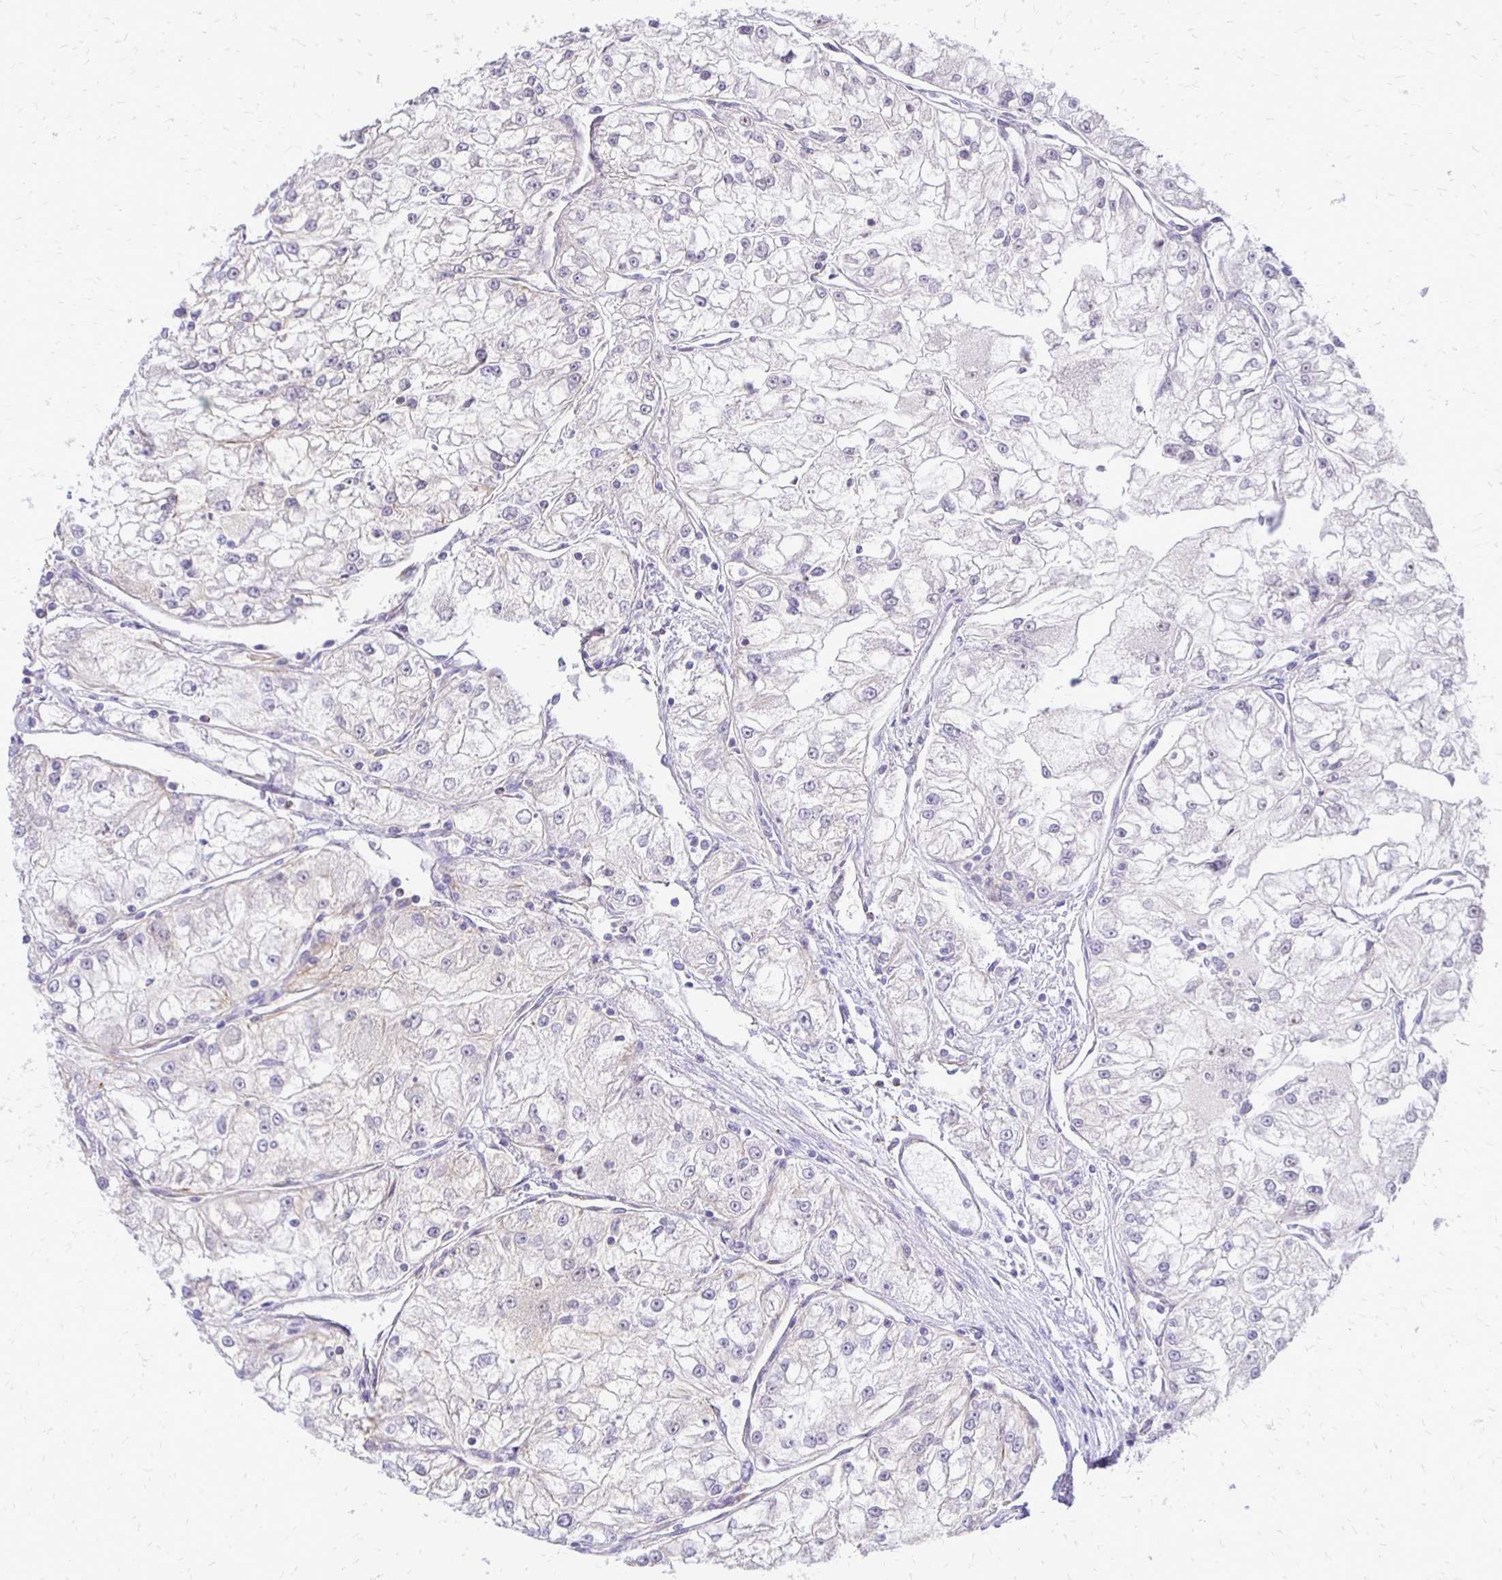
{"staining": {"intensity": "negative", "quantity": "none", "location": "none"}, "tissue": "renal cancer", "cell_type": "Tumor cells", "image_type": "cancer", "snomed": [{"axis": "morphology", "description": "Adenocarcinoma, NOS"}, {"axis": "topography", "description": "Kidney"}], "caption": "This is a photomicrograph of immunohistochemistry staining of renal cancer, which shows no staining in tumor cells.", "gene": "ALPG", "patient": {"sex": "female", "age": 72}}